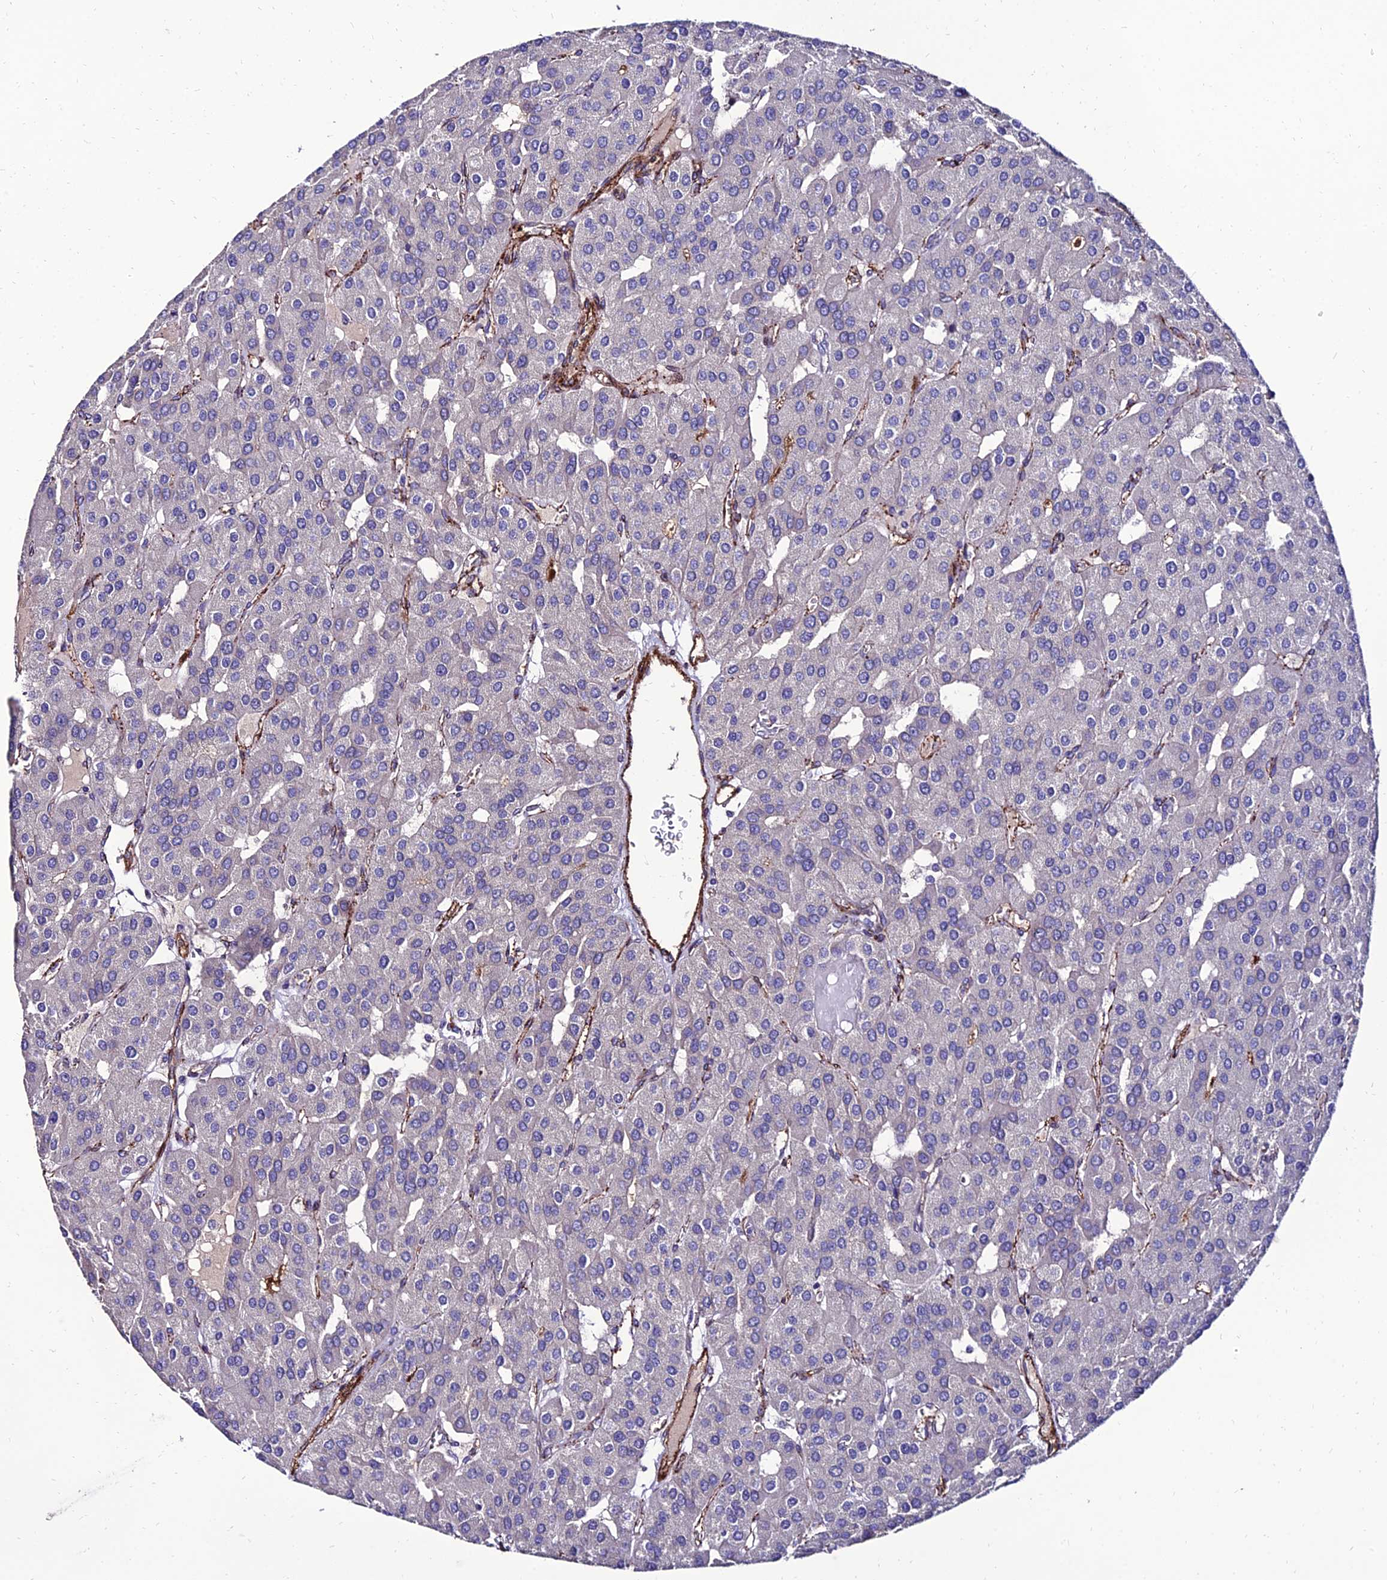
{"staining": {"intensity": "negative", "quantity": "none", "location": "none"}, "tissue": "parathyroid gland", "cell_type": "Glandular cells", "image_type": "normal", "snomed": [{"axis": "morphology", "description": "Normal tissue, NOS"}, {"axis": "morphology", "description": "Adenoma, NOS"}, {"axis": "topography", "description": "Parathyroid gland"}], "caption": "Immunohistochemistry of benign parathyroid gland displays no expression in glandular cells.", "gene": "ALDH3B2", "patient": {"sex": "female", "age": 86}}